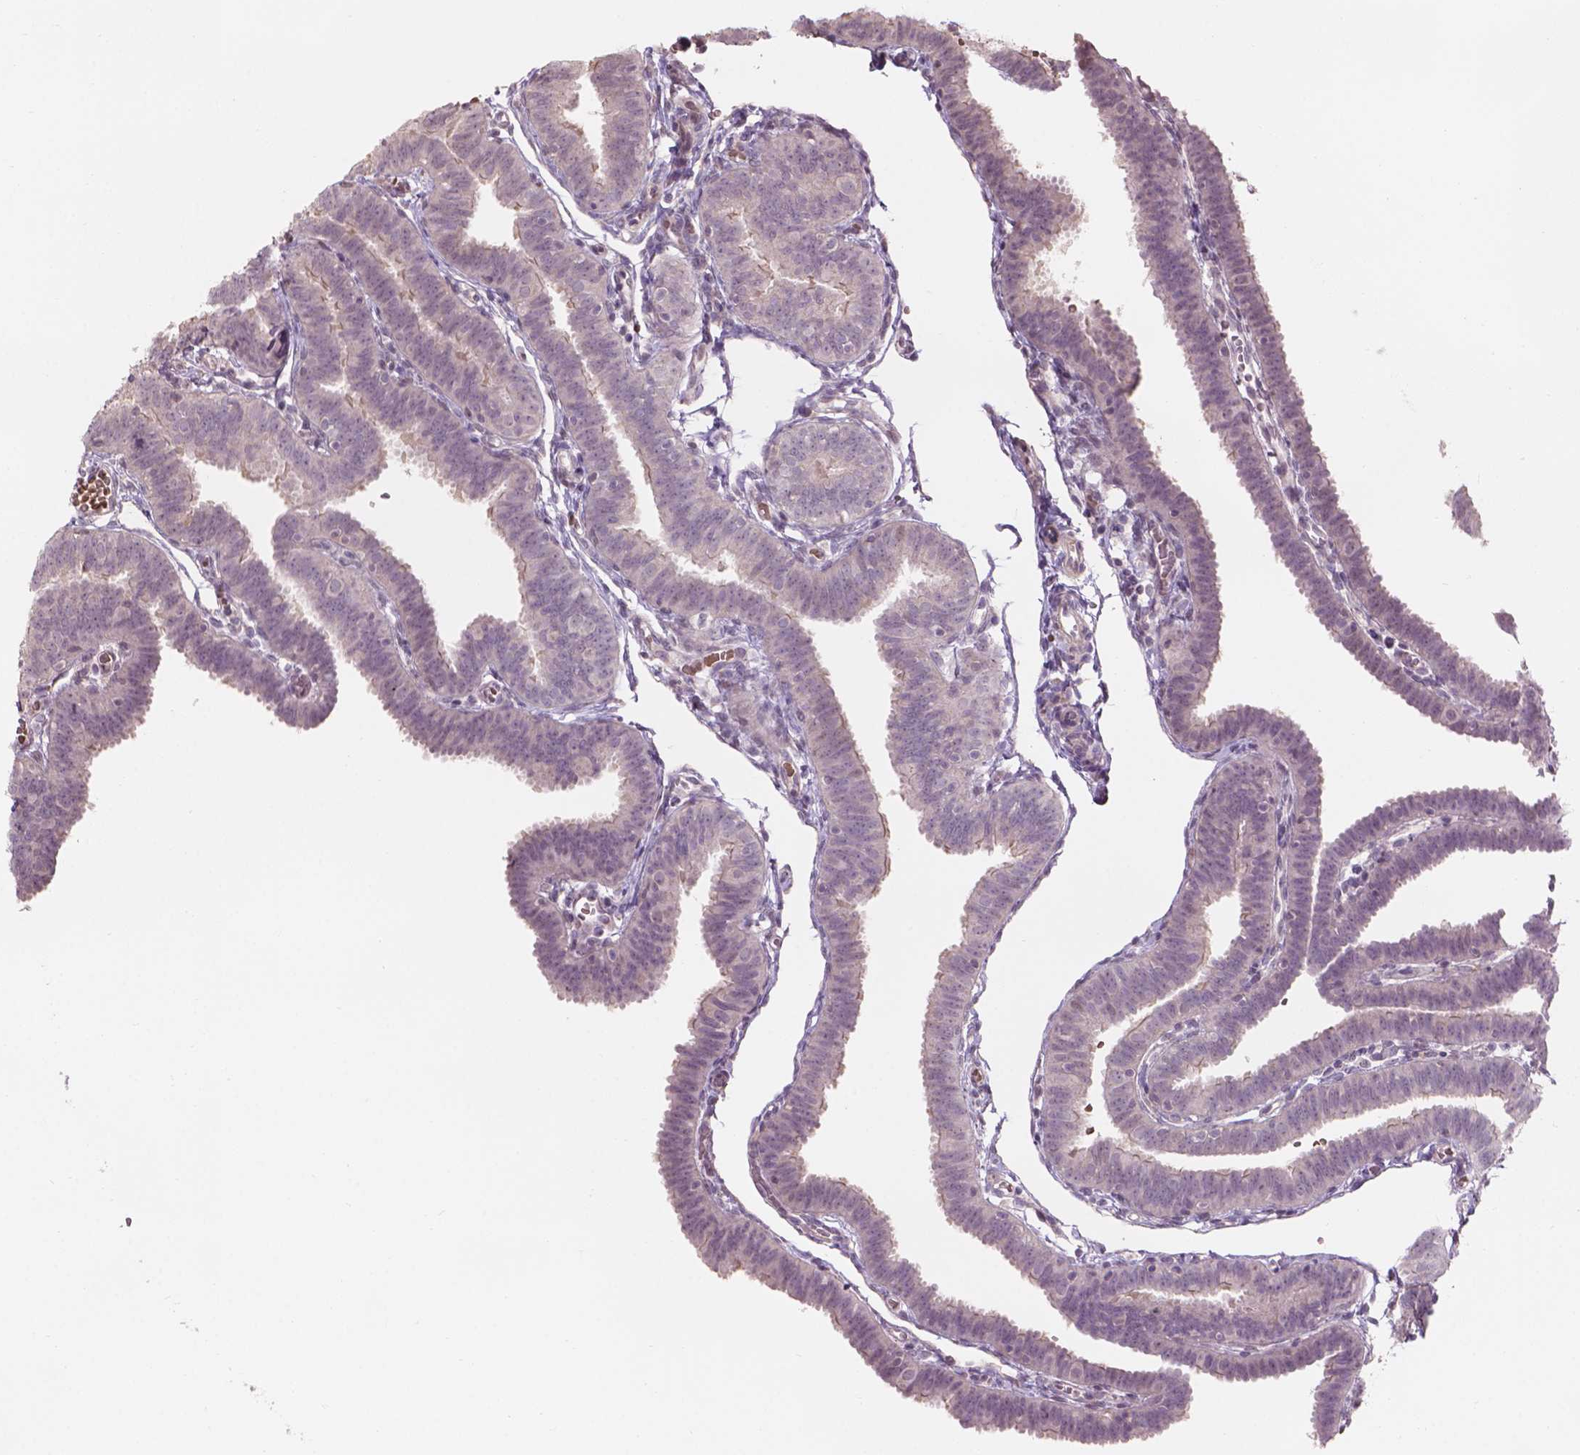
{"staining": {"intensity": "weak", "quantity": "<25%", "location": "cytoplasmic/membranous"}, "tissue": "fallopian tube", "cell_type": "Glandular cells", "image_type": "normal", "snomed": [{"axis": "morphology", "description": "Normal tissue, NOS"}, {"axis": "topography", "description": "Fallopian tube"}], "caption": "Protein analysis of unremarkable fallopian tube reveals no significant positivity in glandular cells.", "gene": "IFFO1", "patient": {"sex": "female", "age": 25}}